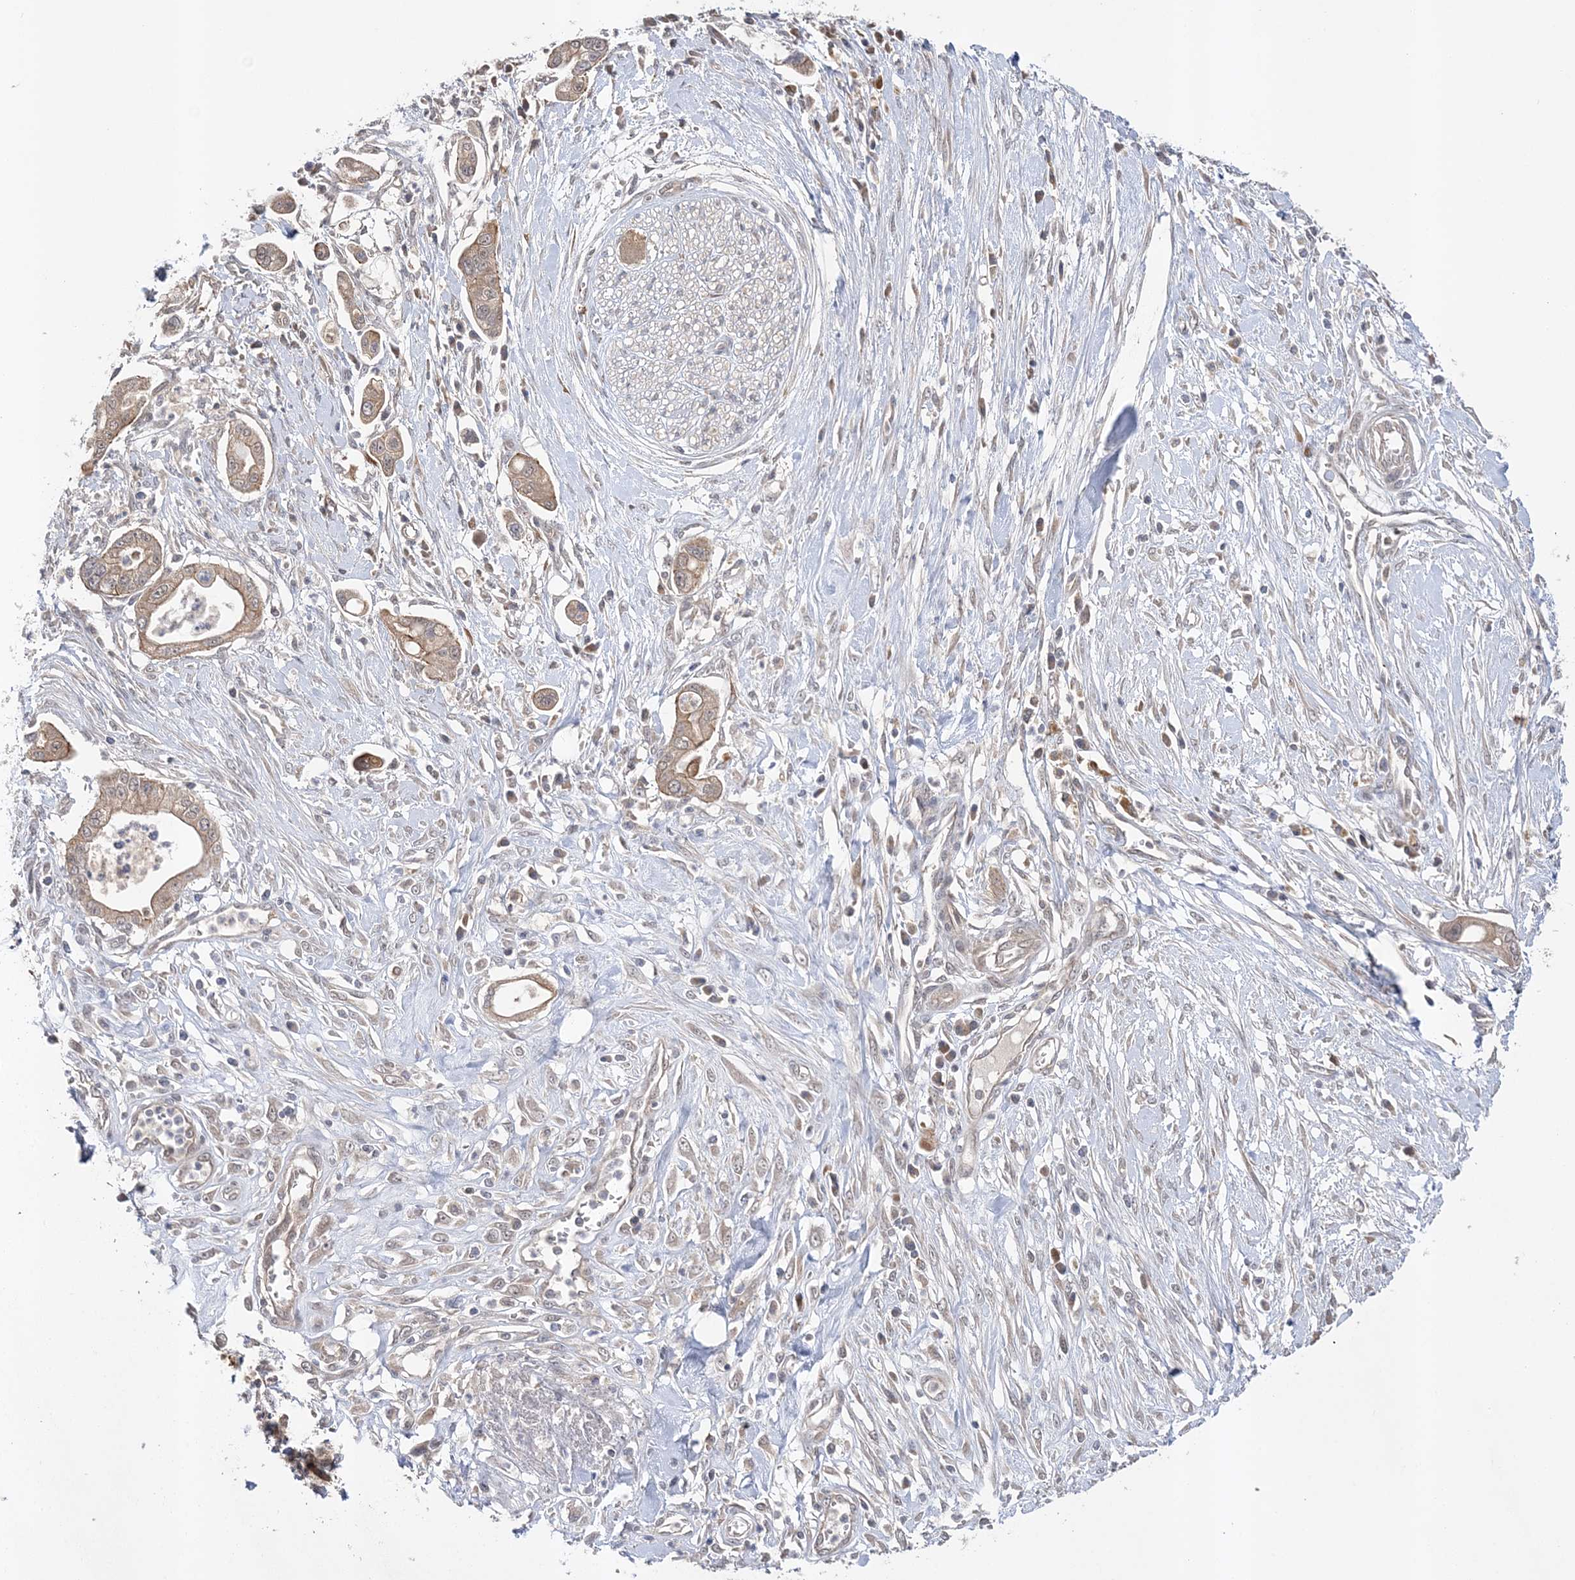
{"staining": {"intensity": "weak", "quantity": ">75%", "location": "cytoplasmic/membranous"}, "tissue": "pancreatic cancer", "cell_type": "Tumor cells", "image_type": "cancer", "snomed": [{"axis": "morphology", "description": "Adenocarcinoma, NOS"}, {"axis": "topography", "description": "Pancreas"}], "caption": "DAB (3,3'-diaminobenzidine) immunohistochemical staining of human pancreatic cancer demonstrates weak cytoplasmic/membranous protein positivity in about >75% of tumor cells. (IHC, brightfield microscopy, high magnification).", "gene": "MMADHC", "patient": {"sex": "male", "age": 68}}